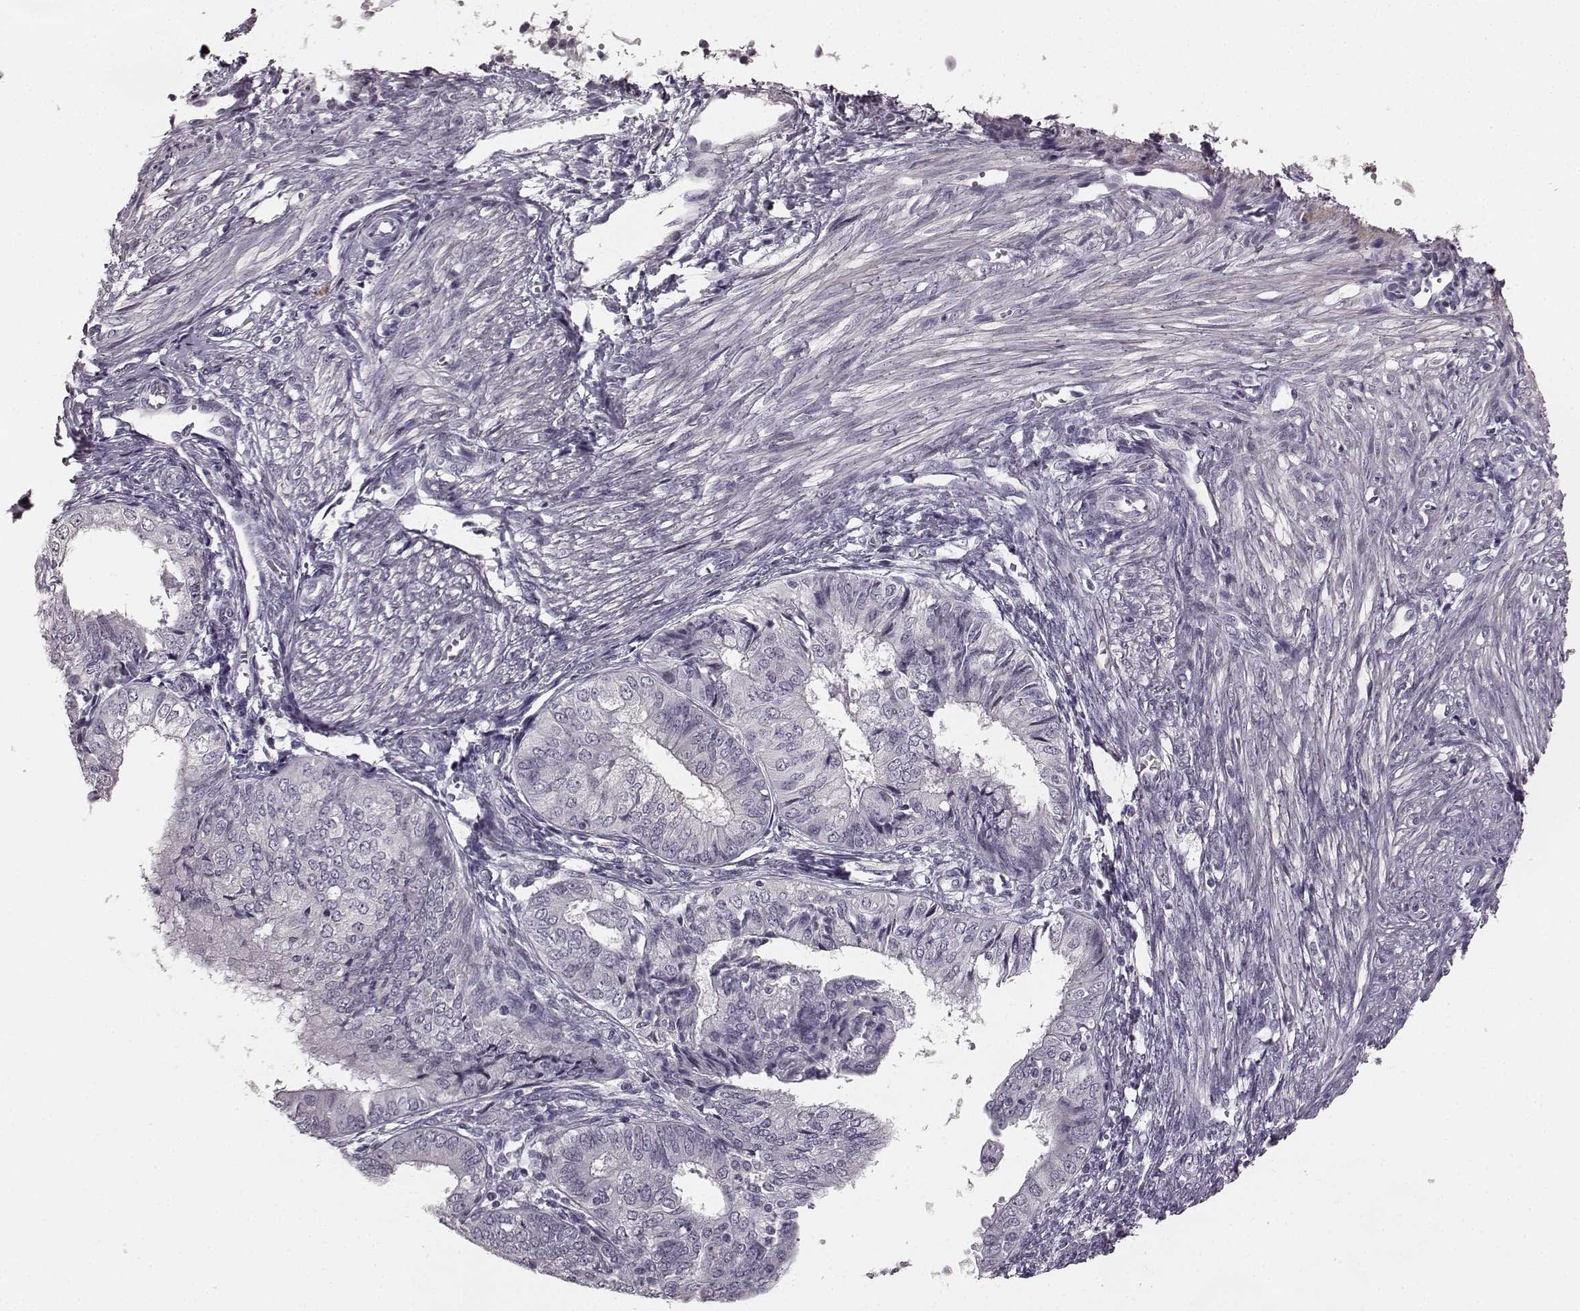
{"staining": {"intensity": "negative", "quantity": "none", "location": "none"}, "tissue": "endometrial cancer", "cell_type": "Tumor cells", "image_type": "cancer", "snomed": [{"axis": "morphology", "description": "Adenocarcinoma, NOS"}, {"axis": "topography", "description": "Endometrium"}], "caption": "Photomicrograph shows no protein positivity in tumor cells of endometrial cancer (adenocarcinoma) tissue.", "gene": "RIT2", "patient": {"sex": "female", "age": 58}}